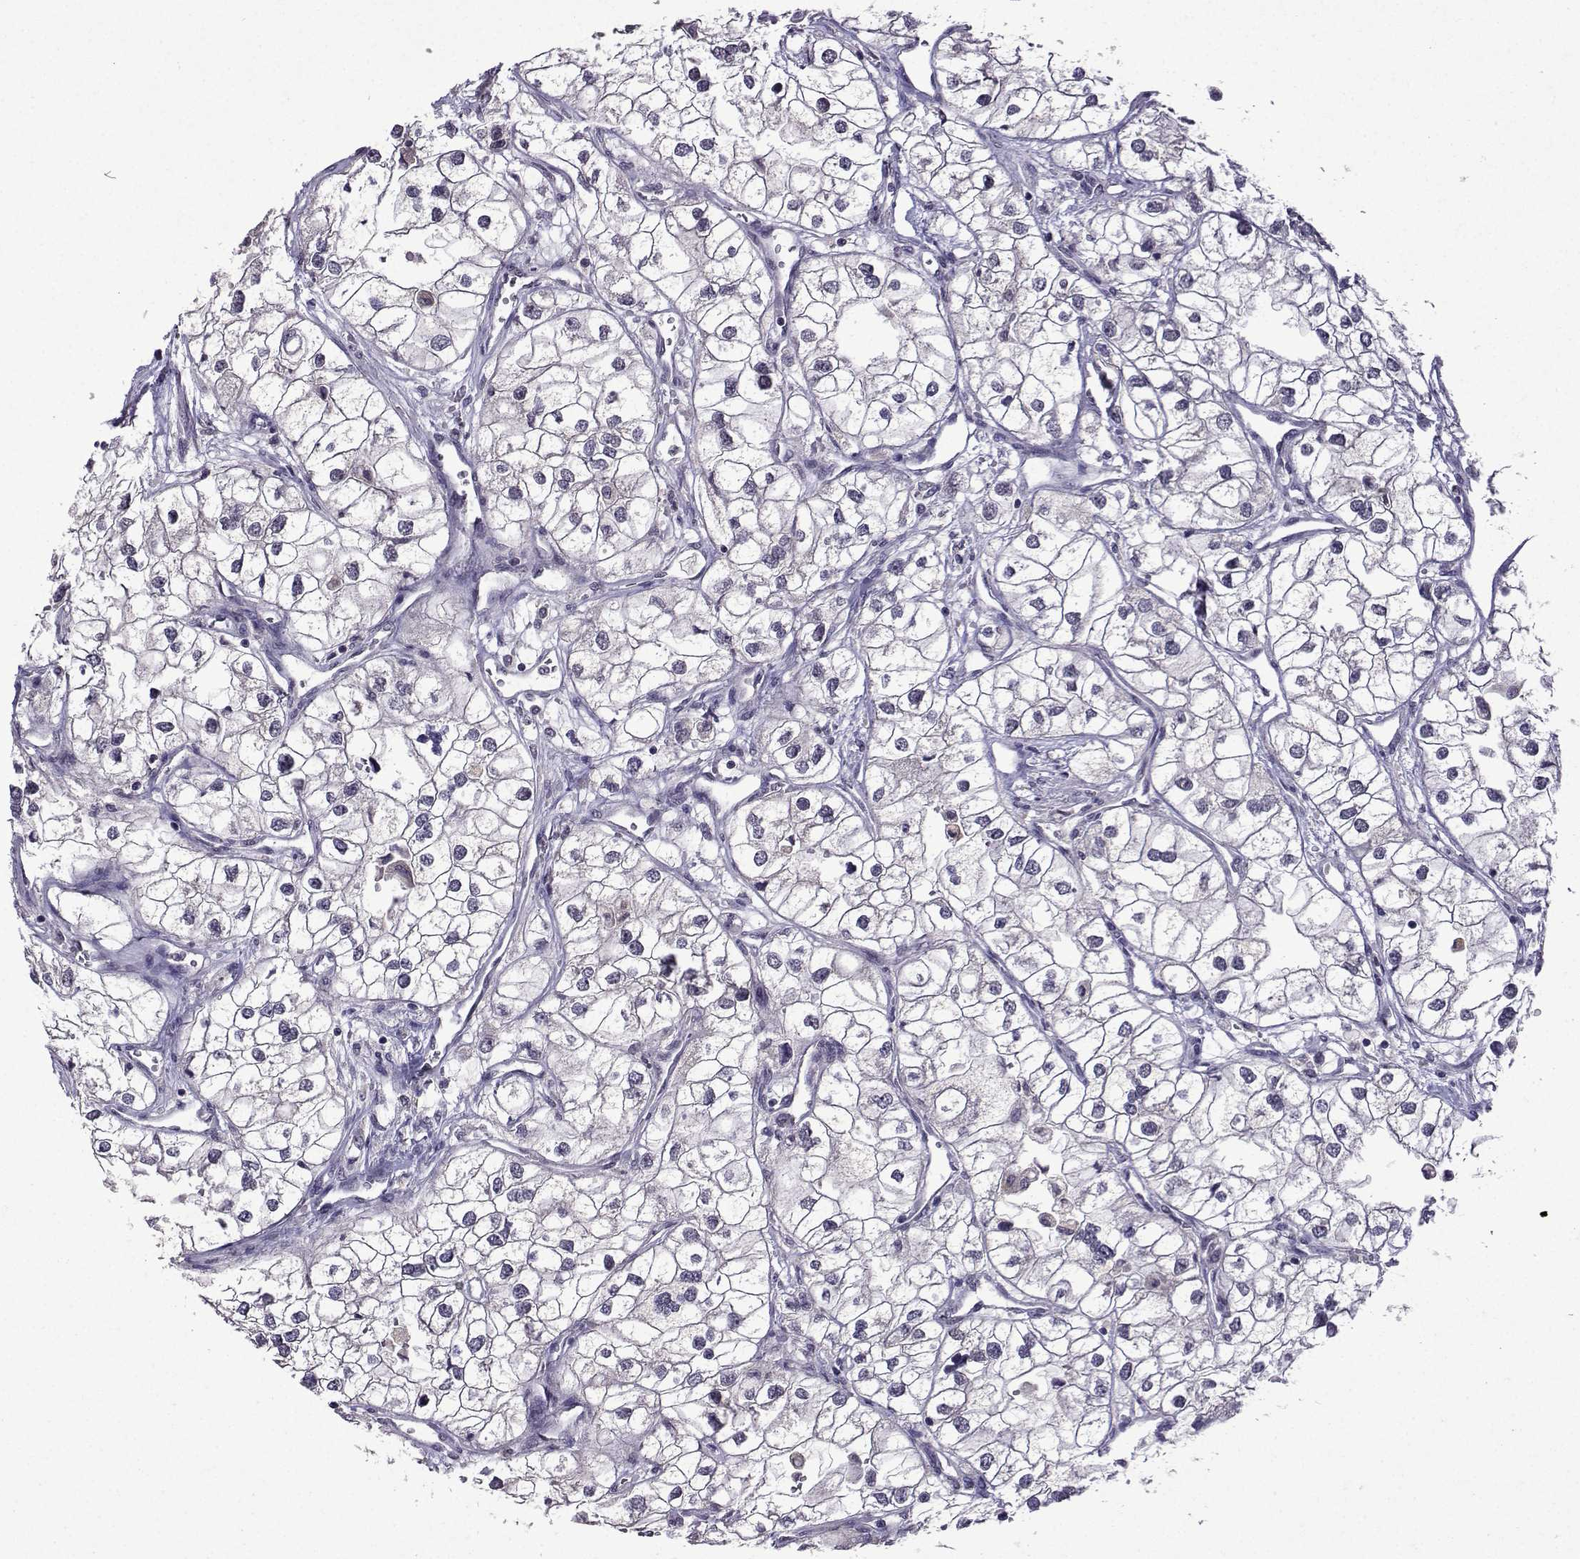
{"staining": {"intensity": "negative", "quantity": "none", "location": "none"}, "tissue": "renal cancer", "cell_type": "Tumor cells", "image_type": "cancer", "snomed": [{"axis": "morphology", "description": "Adenocarcinoma, NOS"}, {"axis": "topography", "description": "Kidney"}], "caption": "This is an immunohistochemistry (IHC) photomicrograph of renal cancer. There is no positivity in tumor cells.", "gene": "CCL28", "patient": {"sex": "male", "age": 59}}